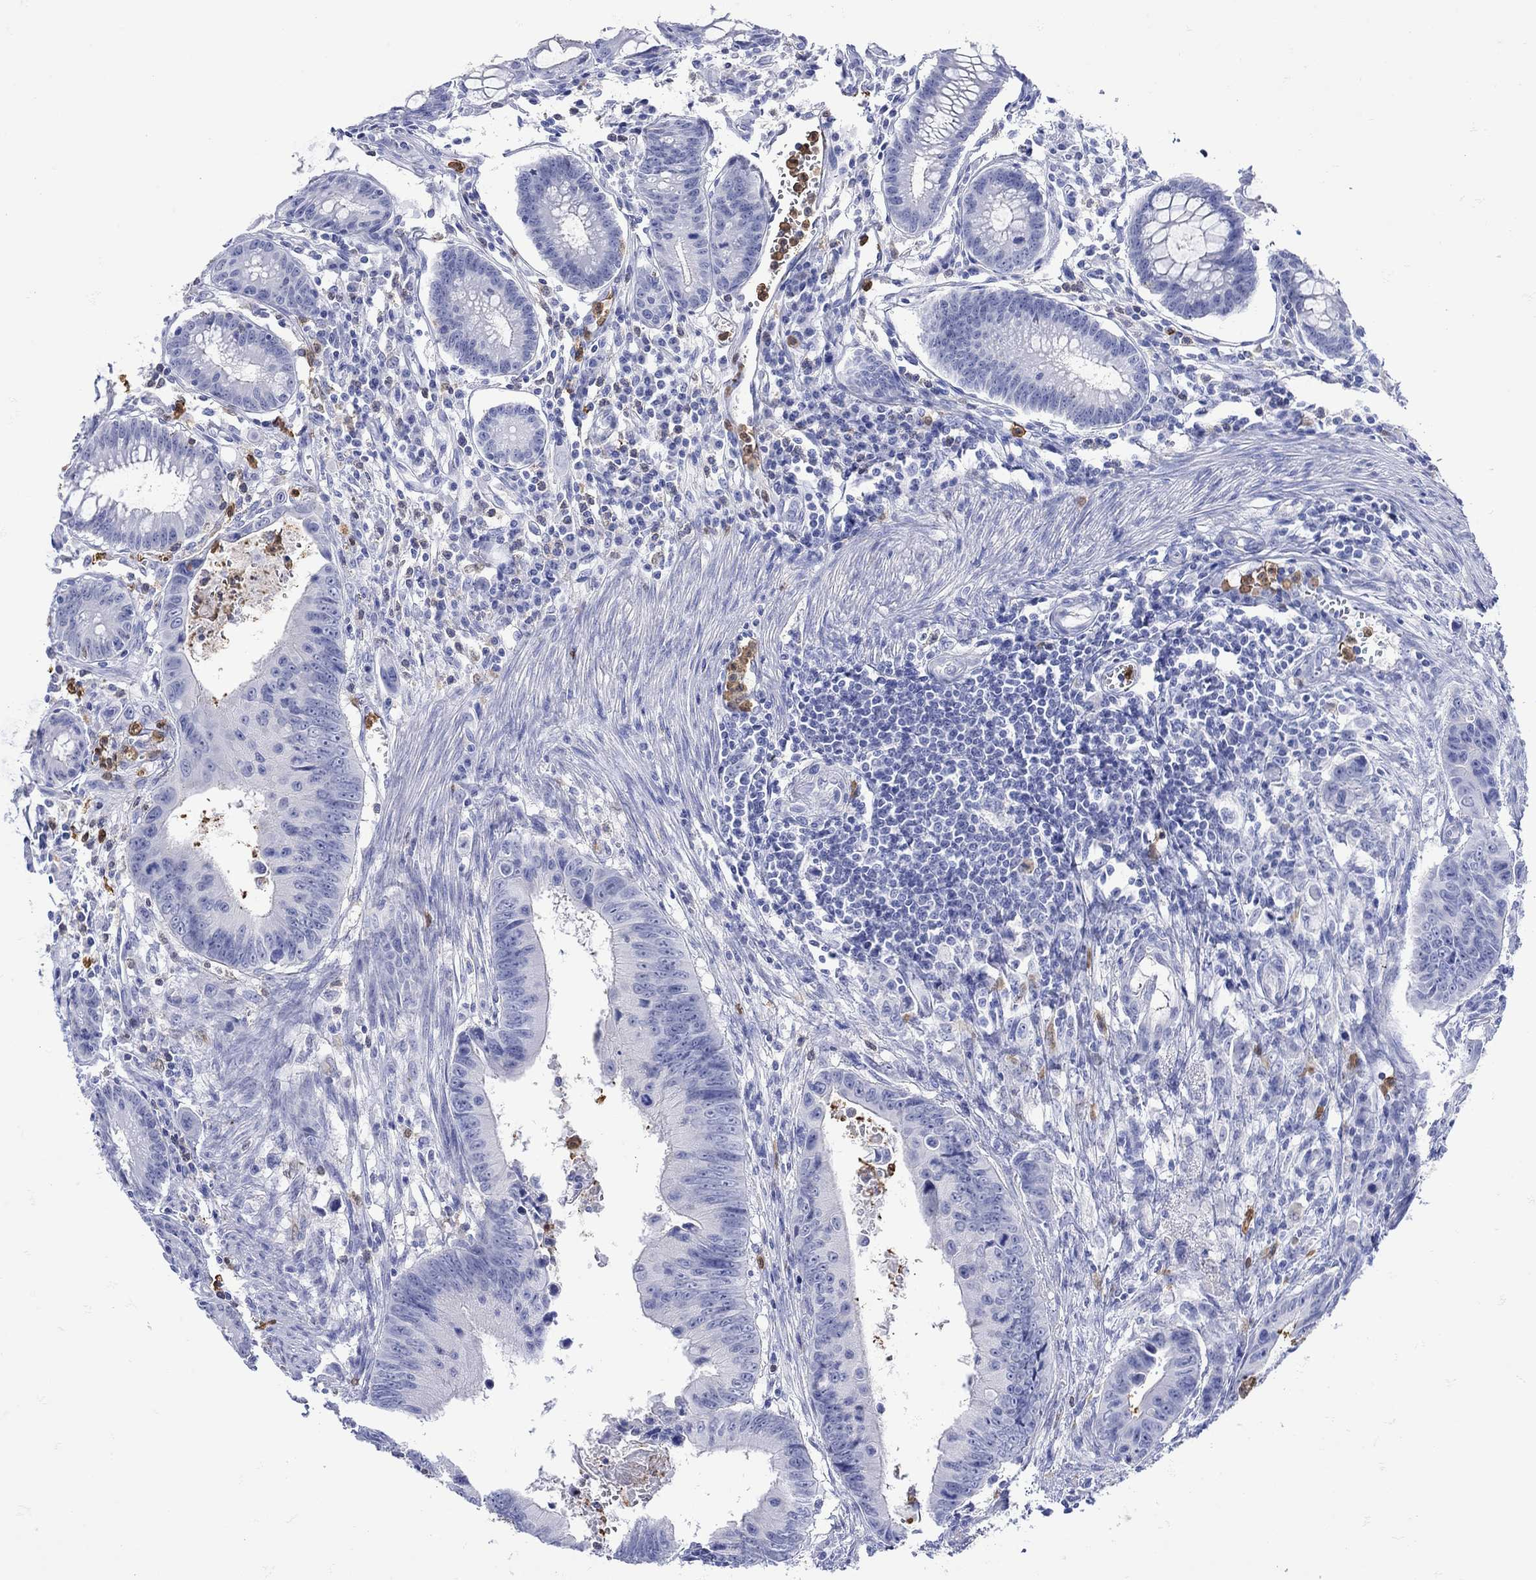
{"staining": {"intensity": "negative", "quantity": "none", "location": "none"}, "tissue": "colorectal cancer", "cell_type": "Tumor cells", "image_type": "cancer", "snomed": [{"axis": "morphology", "description": "Adenocarcinoma, NOS"}, {"axis": "topography", "description": "Colon"}], "caption": "Micrograph shows no protein positivity in tumor cells of colorectal cancer tissue.", "gene": "LINGO3", "patient": {"sex": "female", "age": 87}}